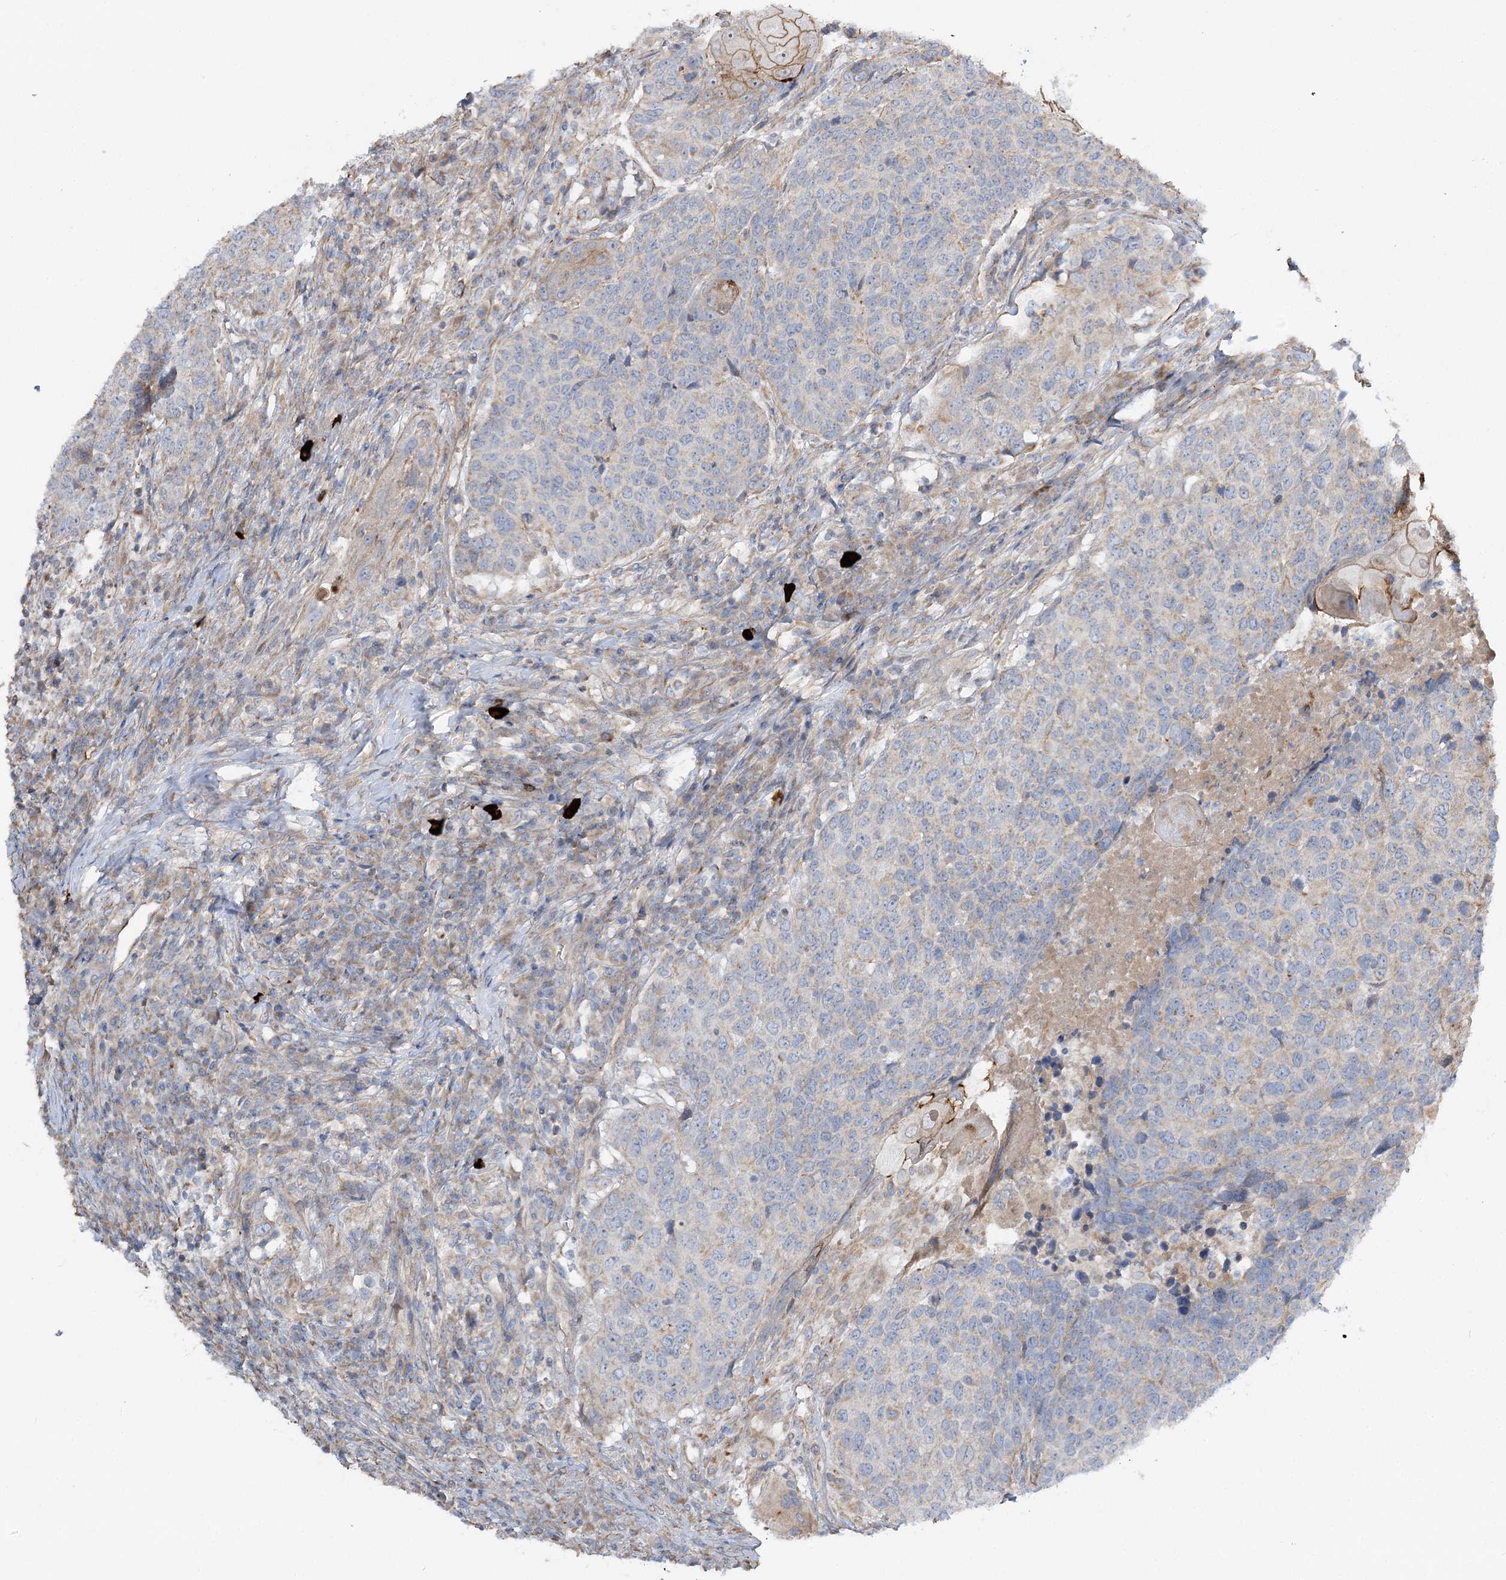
{"staining": {"intensity": "negative", "quantity": "none", "location": "none"}, "tissue": "head and neck cancer", "cell_type": "Tumor cells", "image_type": "cancer", "snomed": [{"axis": "morphology", "description": "Squamous cell carcinoma, NOS"}, {"axis": "topography", "description": "Head-Neck"}], "caption": "The IHC image has no significant positivity in tumor cells of head and neck cancer (squamous cell carcinoma) tissue.", "gene": "KIAA0825", "patient": {"sex": "male", "age": 66}}